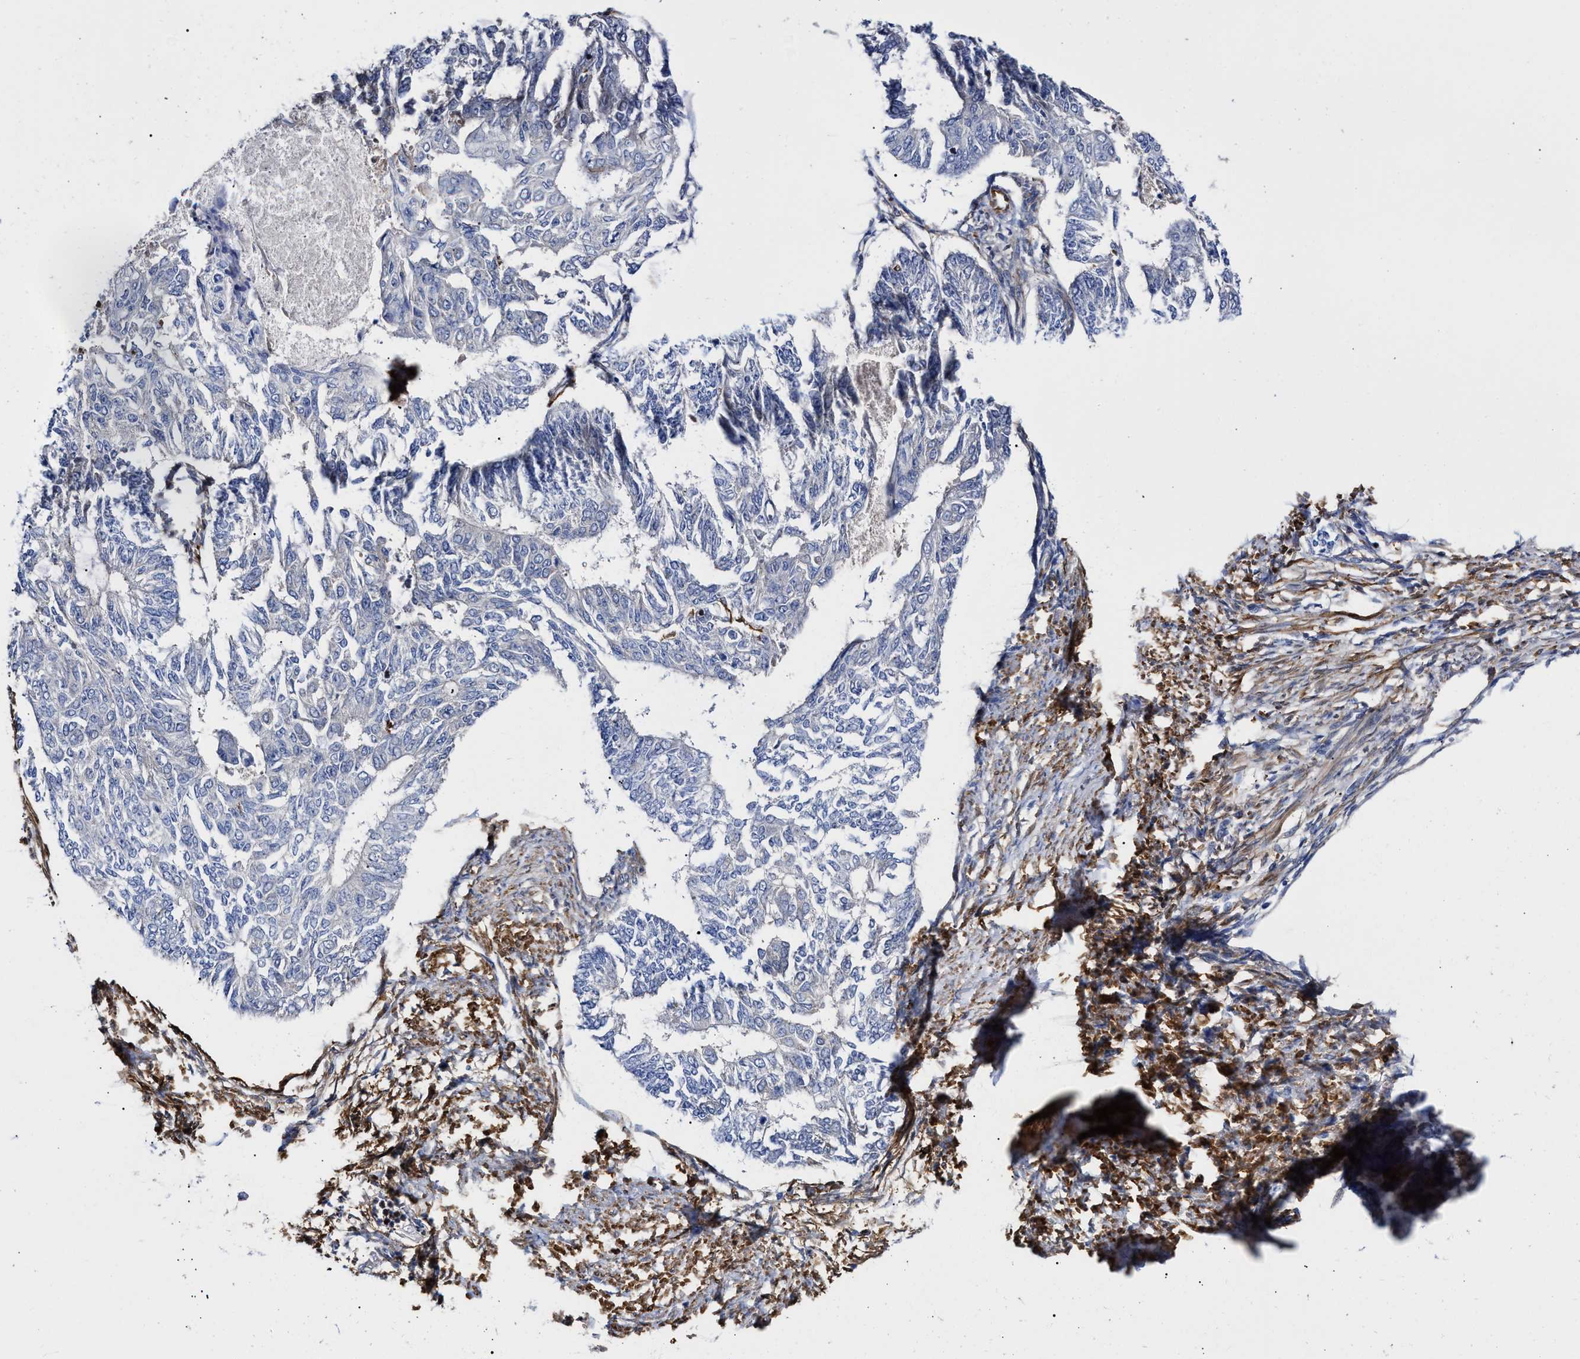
{"staining": {"intensity": "negative", "quantity": "none", "location": "none"}, "tissue": "endometrial cancer", "cell_type": "Tumor cells", "image_type": "cancer", "snomed": [{"axis": "morphology", "description": "Adenocarcinoma, NOS"}, {"axis": "topography", "description": "Endometrium"}], "caption": "Protein analysis of endometrial adenocarcinoma displays no significant staining in tumor cells.", "gene": "HS3ST5", "patient": {"sex": "female", "age": 32}}